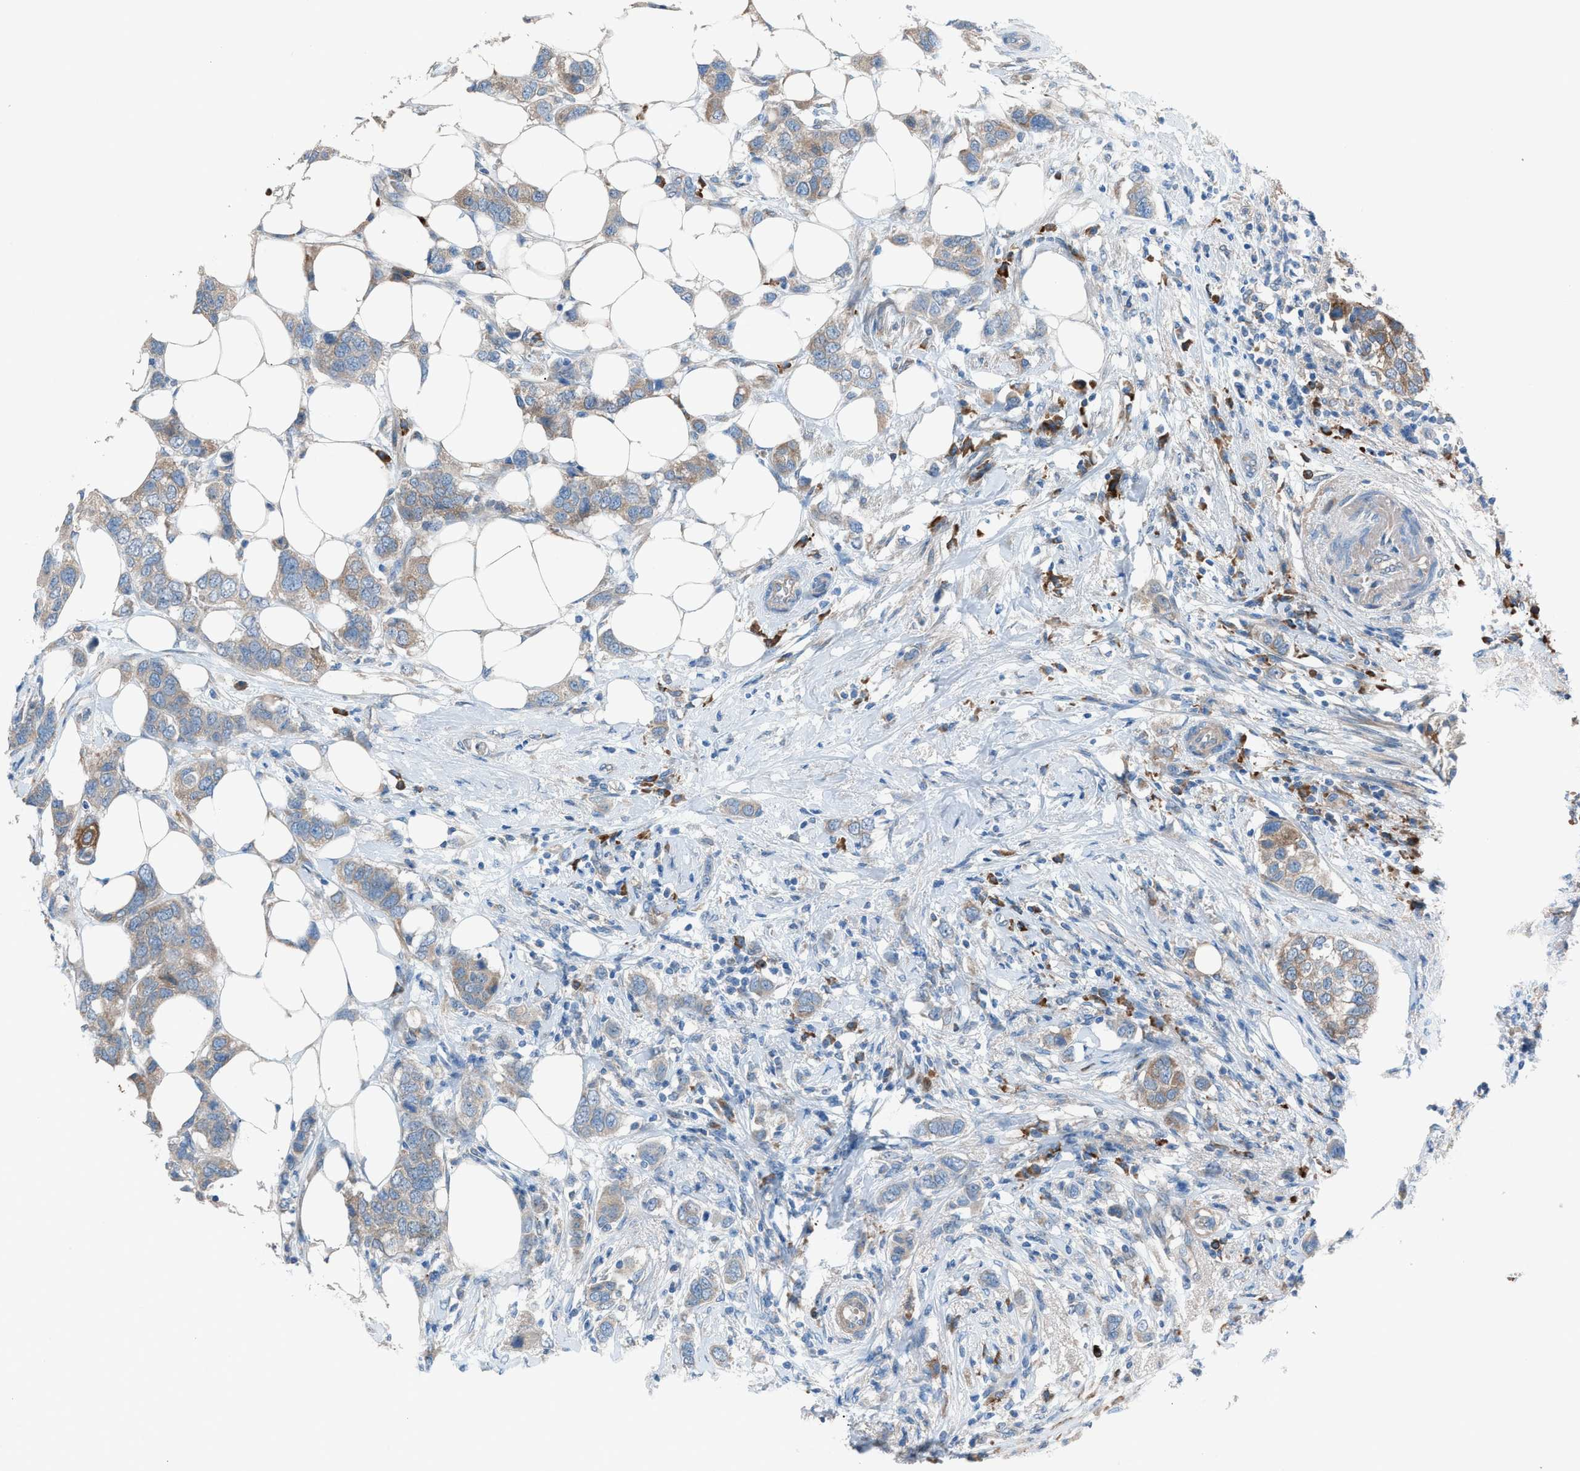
{"staining": {"intensity": "weak", "quantity": "25%-75%", "location": "cytoplasmic/membranous"}, "tissue": "breast cancer", "cell_type": "Tumor cells", "image_type": "cancer", "snomed": [{"axis": "morphology", "description": "Duct carcinoma"}, {"axis": "topography", "description": "Breast"}], "caption": "Protein expression analysis of invasive ductal carcinoma (breast) displays weak cytoplasmic/membranous expression in approximately 25%-75% of tumor cells.", "gene": "HEG1", "patient": {"sex": "female", "age": 50}}